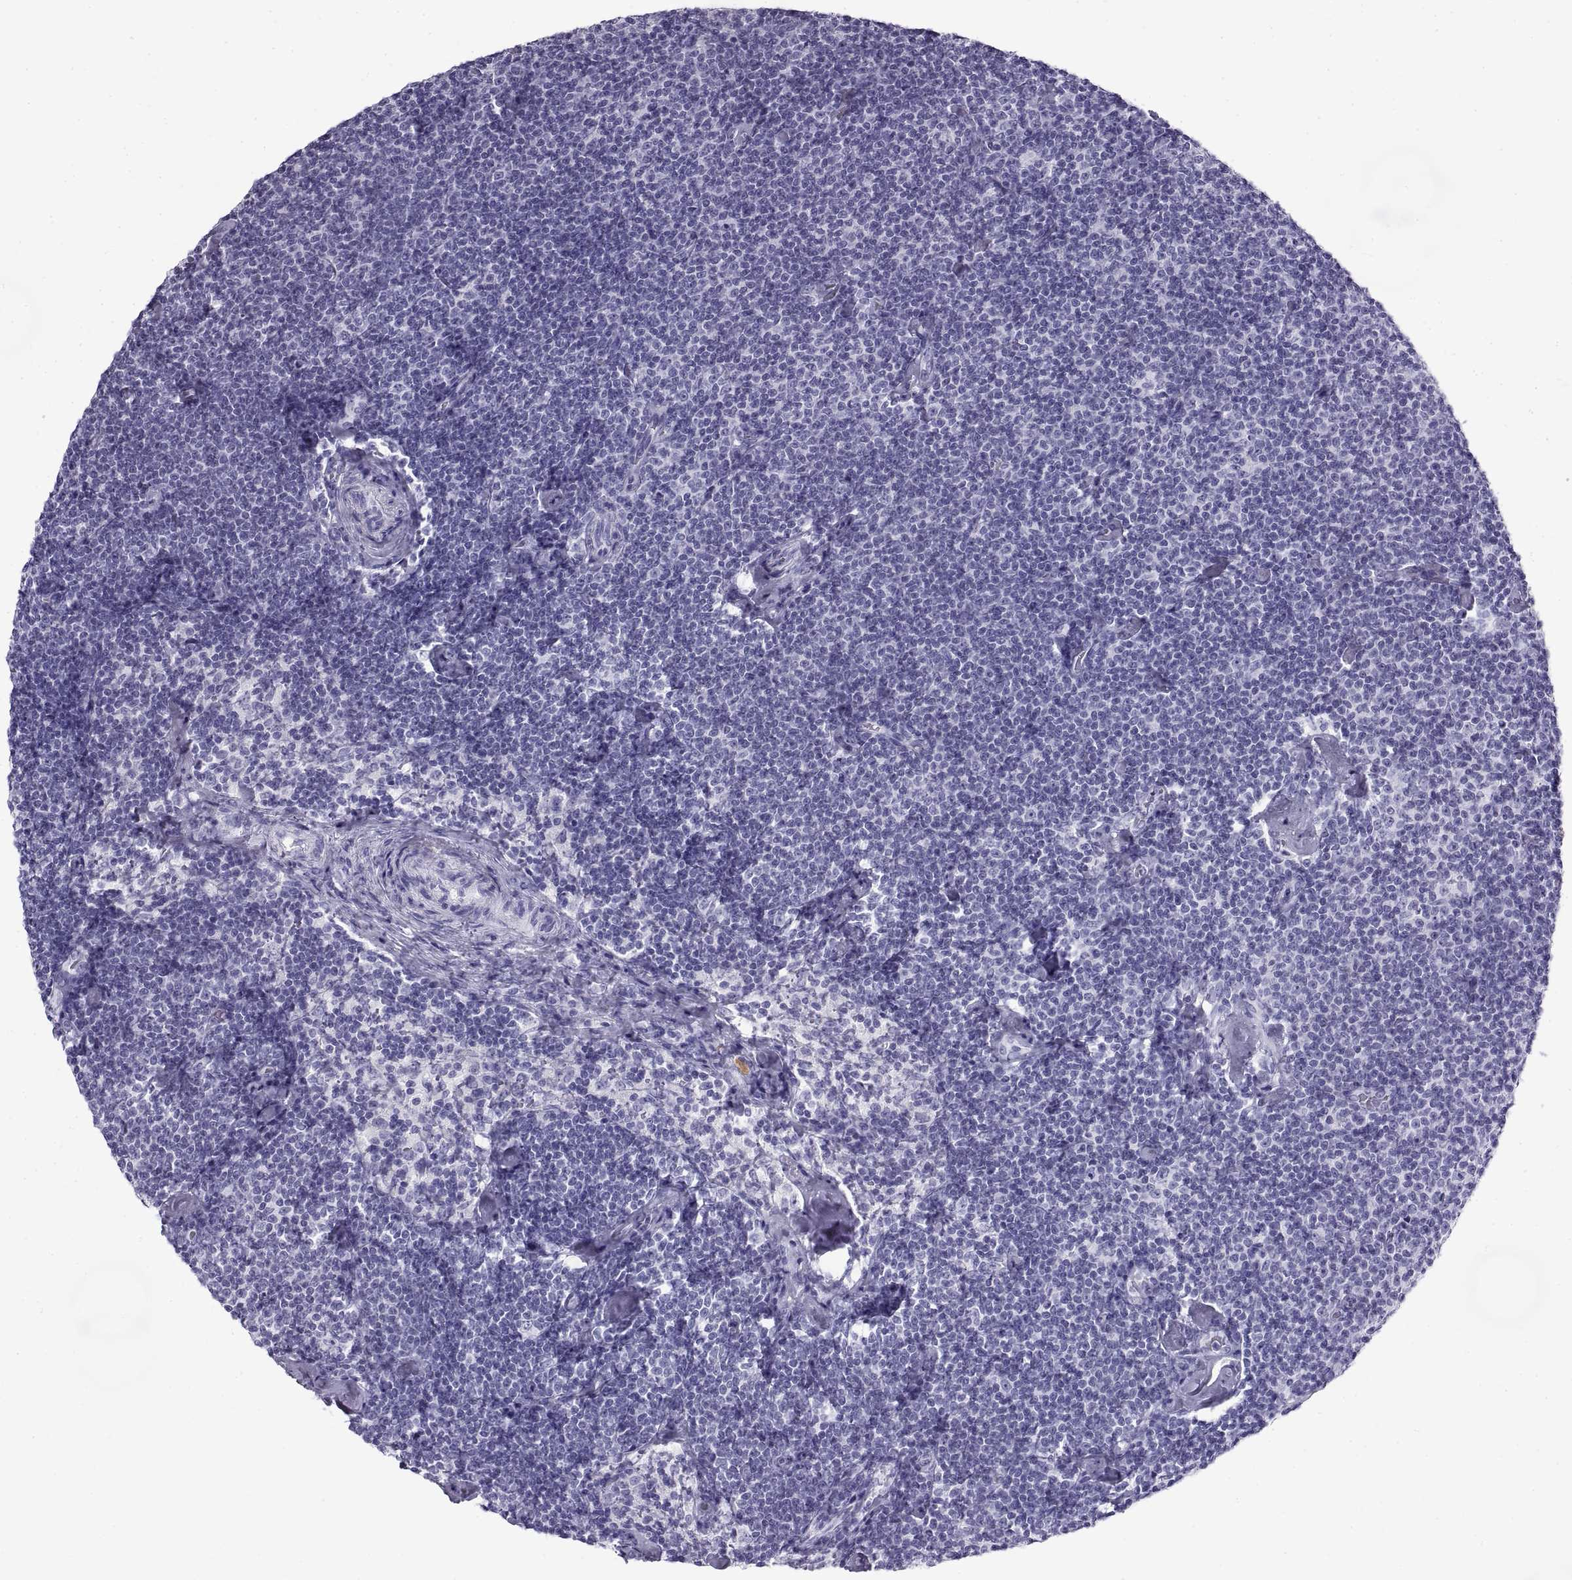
{"staining": {"intensity": "negative", "quantity": "none", "location": "none"}, "tissue": "lymphoma", "cell_type": "Tumor cells", "image_type": "cancer", "snomed": [{"axis": "morphology", "description": "Malignant lymphoma, non-Hodgkin's type, Low grade"}, {"axis": "topography", "description": "Lymph node"}], "caption": "Protein analysis of low-grade malignant lymphoma, non-Hodgkin's type displays no significant staining in tumor cells. The staining is performed using DAB brown chromogen with nuclei counter-stained in using hematoxylin.", "gene": "RLBP1", "patient": {"sex": "male", "age": 81}}